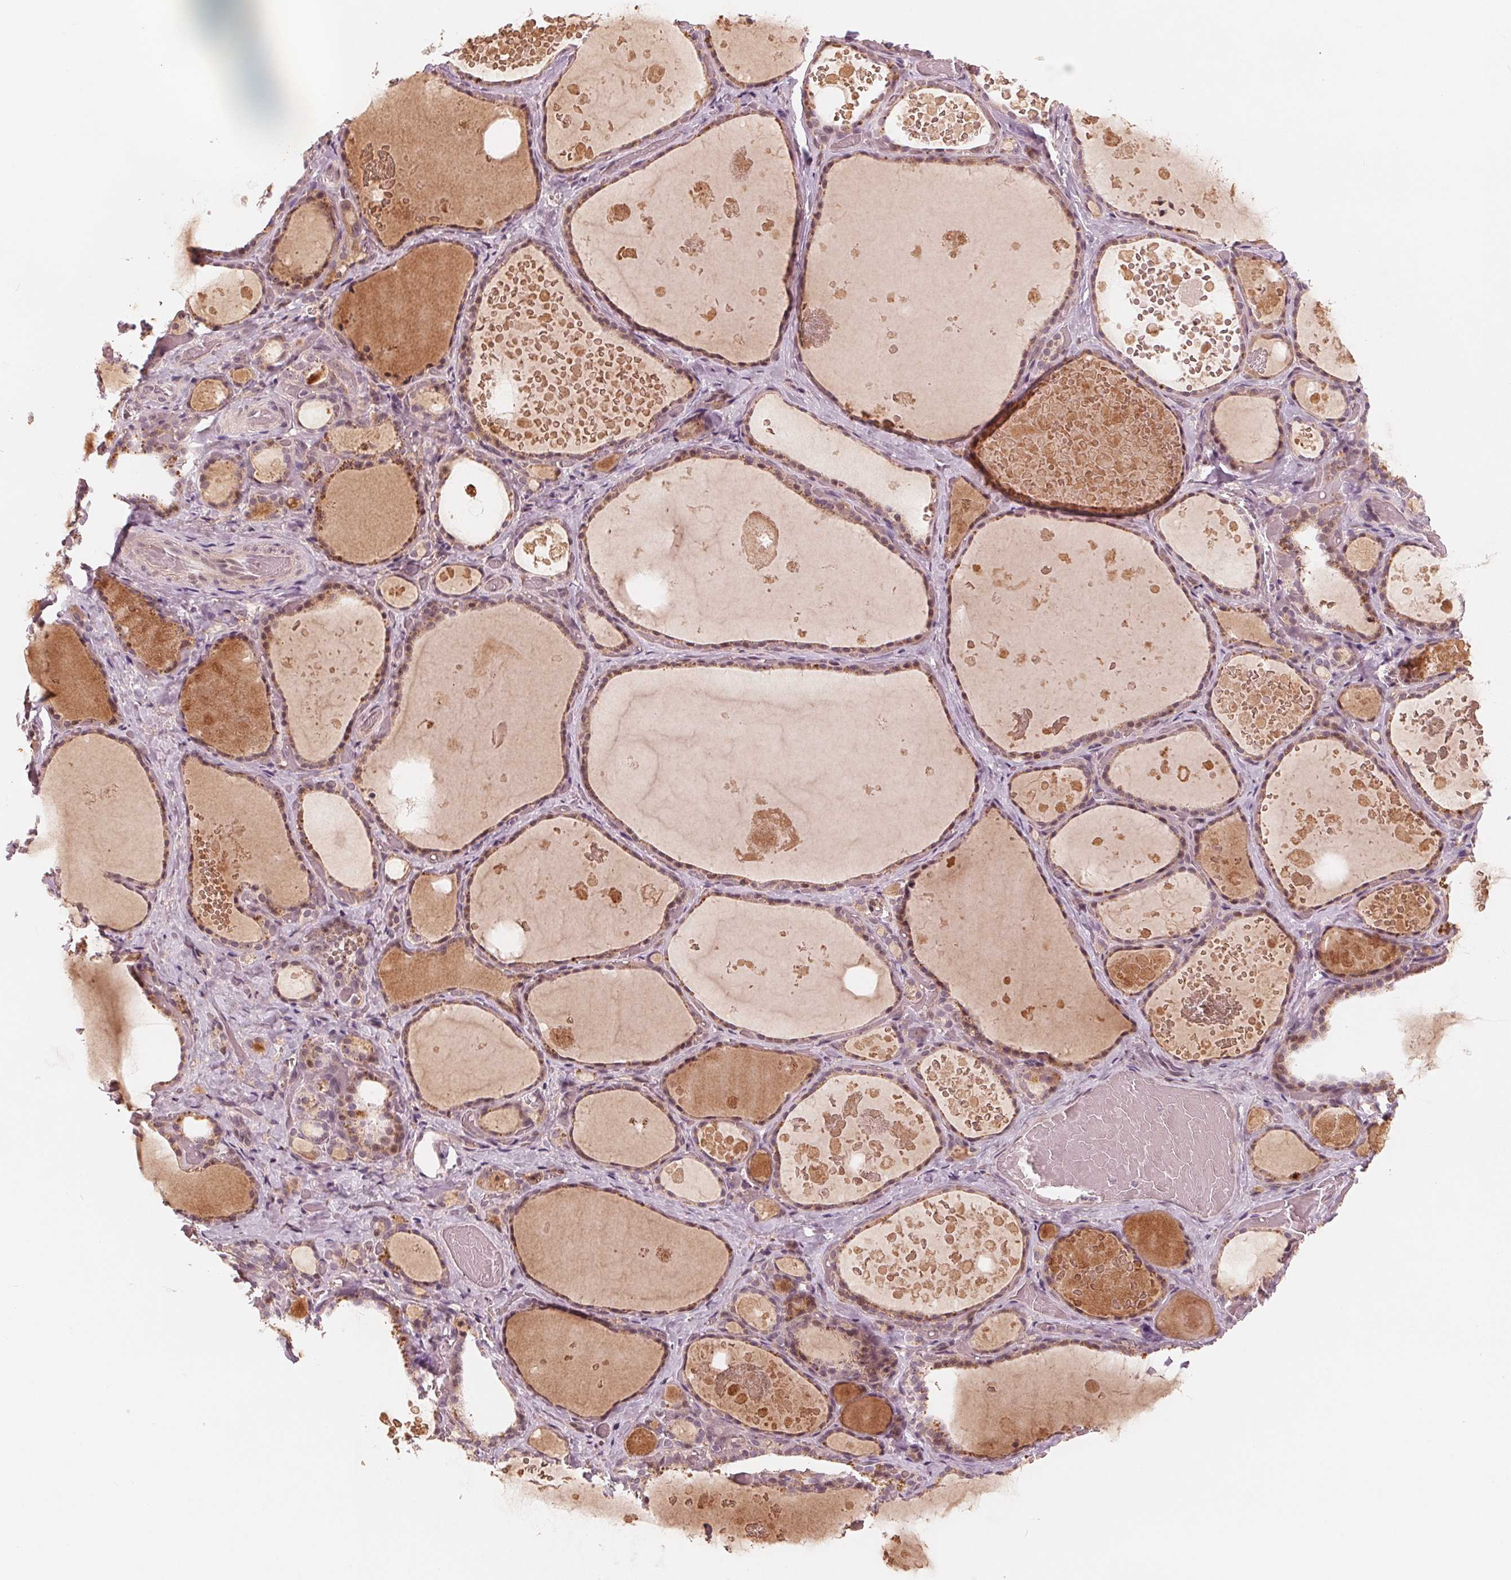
{"staining": {"intensity": "weak", "quantity": "25%-75%", "location": "cytoplasmic/membranous,nuclear"}, "tissue": "thyroid gland", "cell_type": "Glandular cells", "image_type": "normal", "snomed": [{"axis": "morphology", "description": "Normal tissue, NOS"}, {"axis": "topography", "description": "Thyroid gland"}], "caption": "Immunohistochemistry (DAB (3,3'-diaminobenzidine)) staining of benign human thyroid gland reveals weak cytoplasmic/membranous,nuclear protein staining in approximately 25%-75% of glandular cells. (Stains: DAB in brown, nuclei in blue, Microscopy: brightfield microscopy at high magnification).", "gene": "IL9R", "patient": {"sex": "female", "age": 56}}